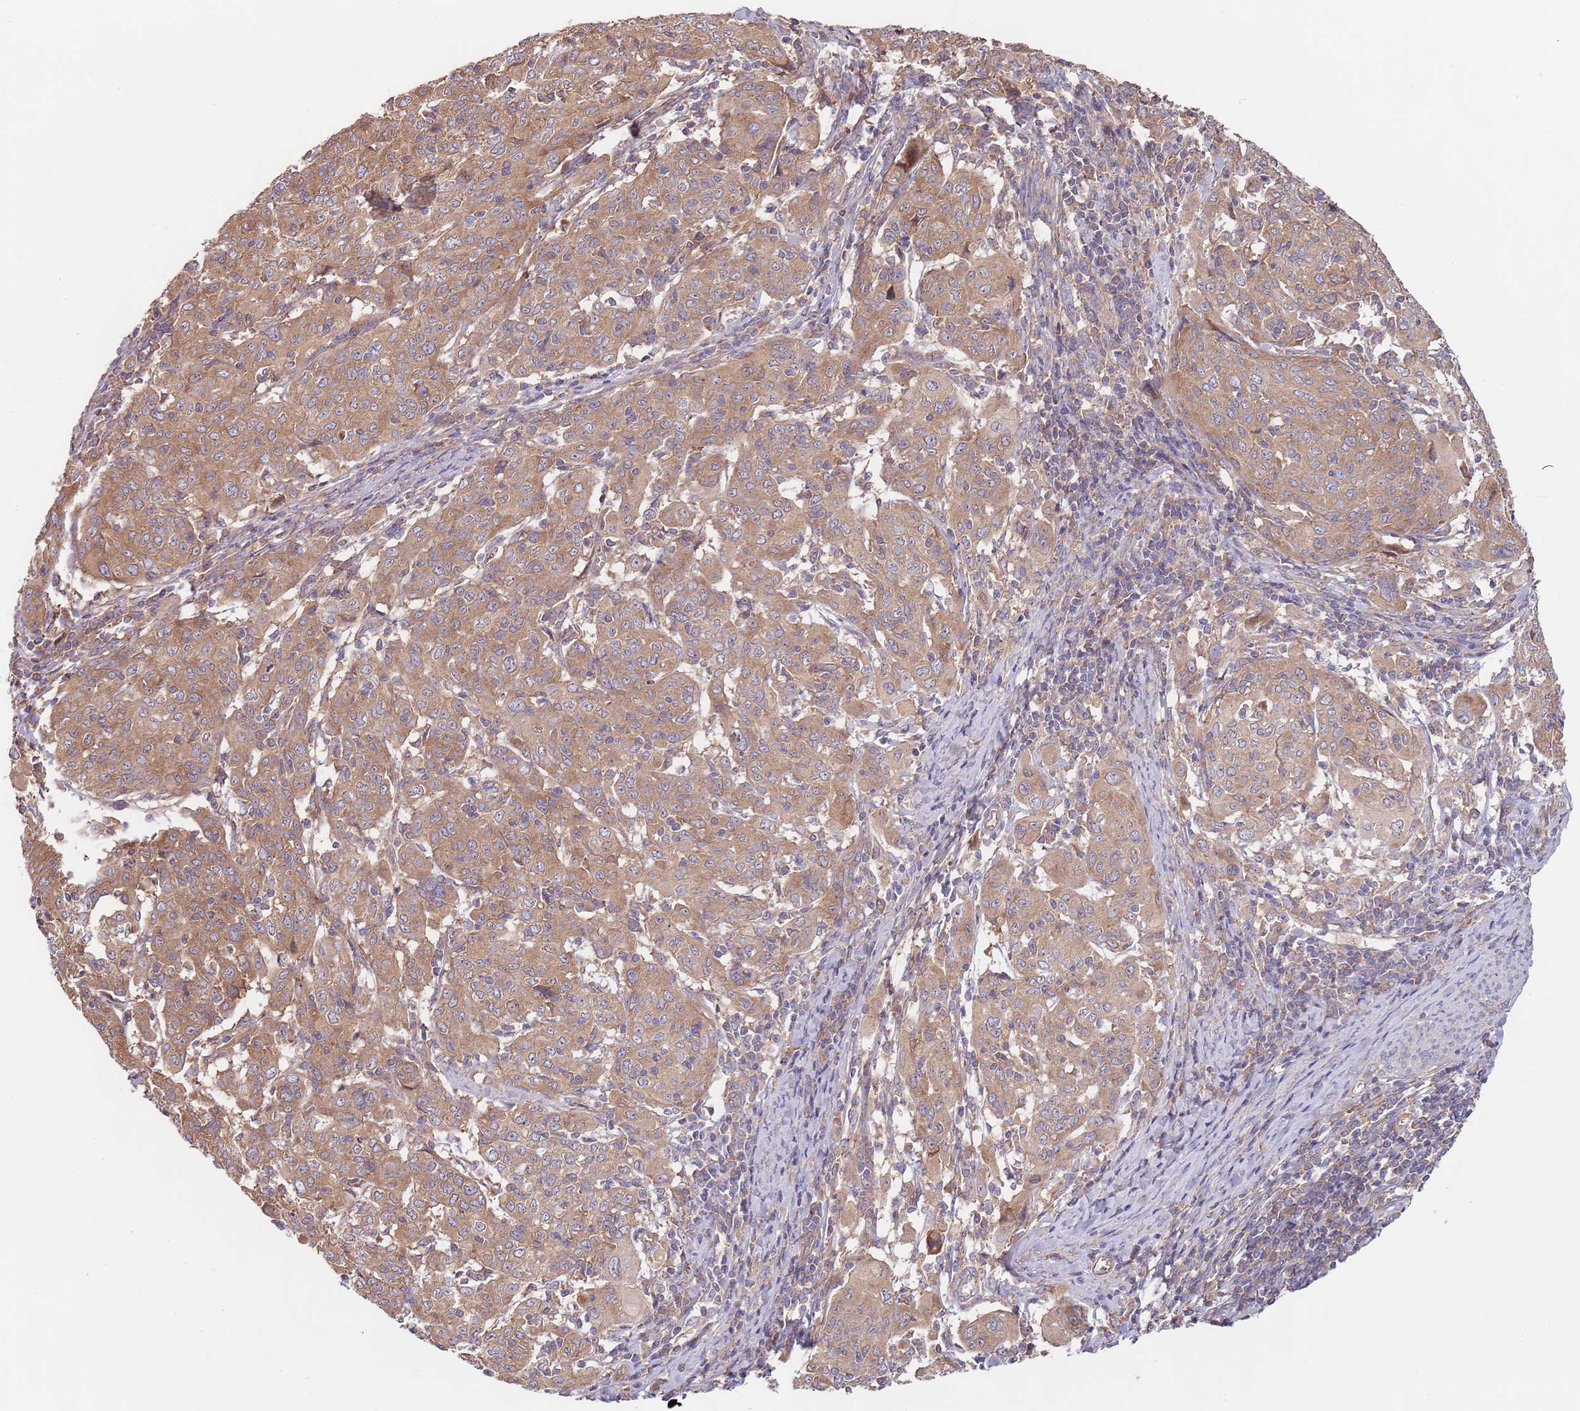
{"staining": {"intensity": "moderate", "quantity": ">75%", "location": "cytoplasmic/membranous"}, "tissue": "cervical cancer", "cell_type": "Tumor cells", "image_type": "cancer", "snomed": [{"axis": "morphology", "description": "Squamous cell carcinoma, NOS"}, {"axis": "topography", "description": "Cervix"}], "caption": "An image showing moderate cytoplasmic/membranous expression in approximately >75% of tumor cells in cervical cancer (squamous cell carcinoma), as visualized by brown immunohistochemical staining.", "gene": "EIF3F", "patient": {"sex": "female", "age": 67}}